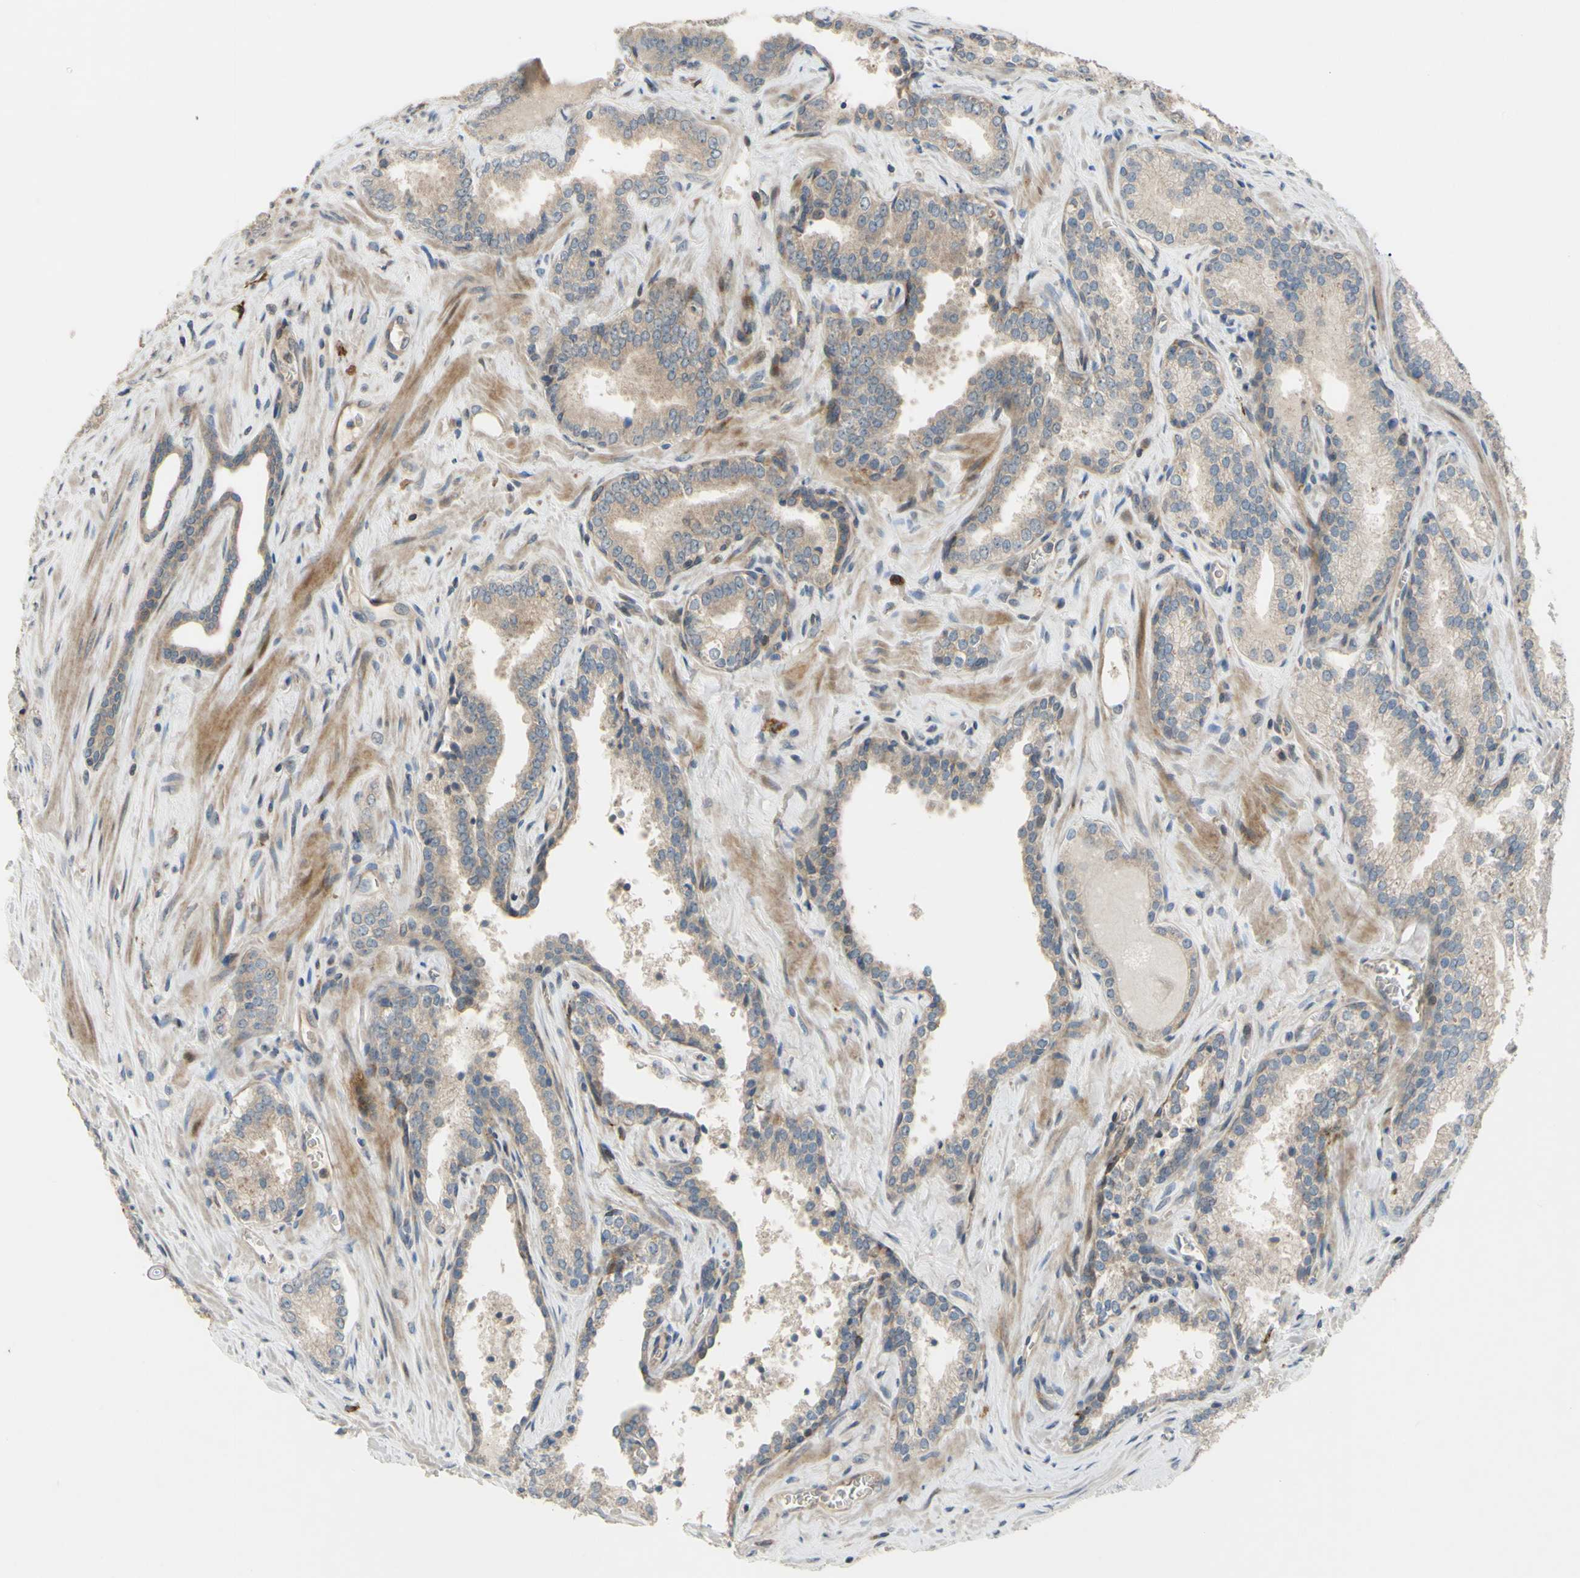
{"staining": {"intensity": "weak", "quantity": ">75%", "location": "cytoplasmic/membranous"}, "tissue": "prostate cancer", "cell_type": "Tumor cells", "image_type": "cancer", "snomed": [{"axis": "morphology", "description": "Adenocarcinoma, Low grade"}, {"axis": "topography", "description": "Prostate"}], "caption": "The immunohistochemical stain shows weak cytoplasmic/membranous positivity in tumor cells of prostate cancer tissue. Nuclei are stained in blue.", "gene": "SPTLC1", "patient": {"sex": "male", "age": 60}}